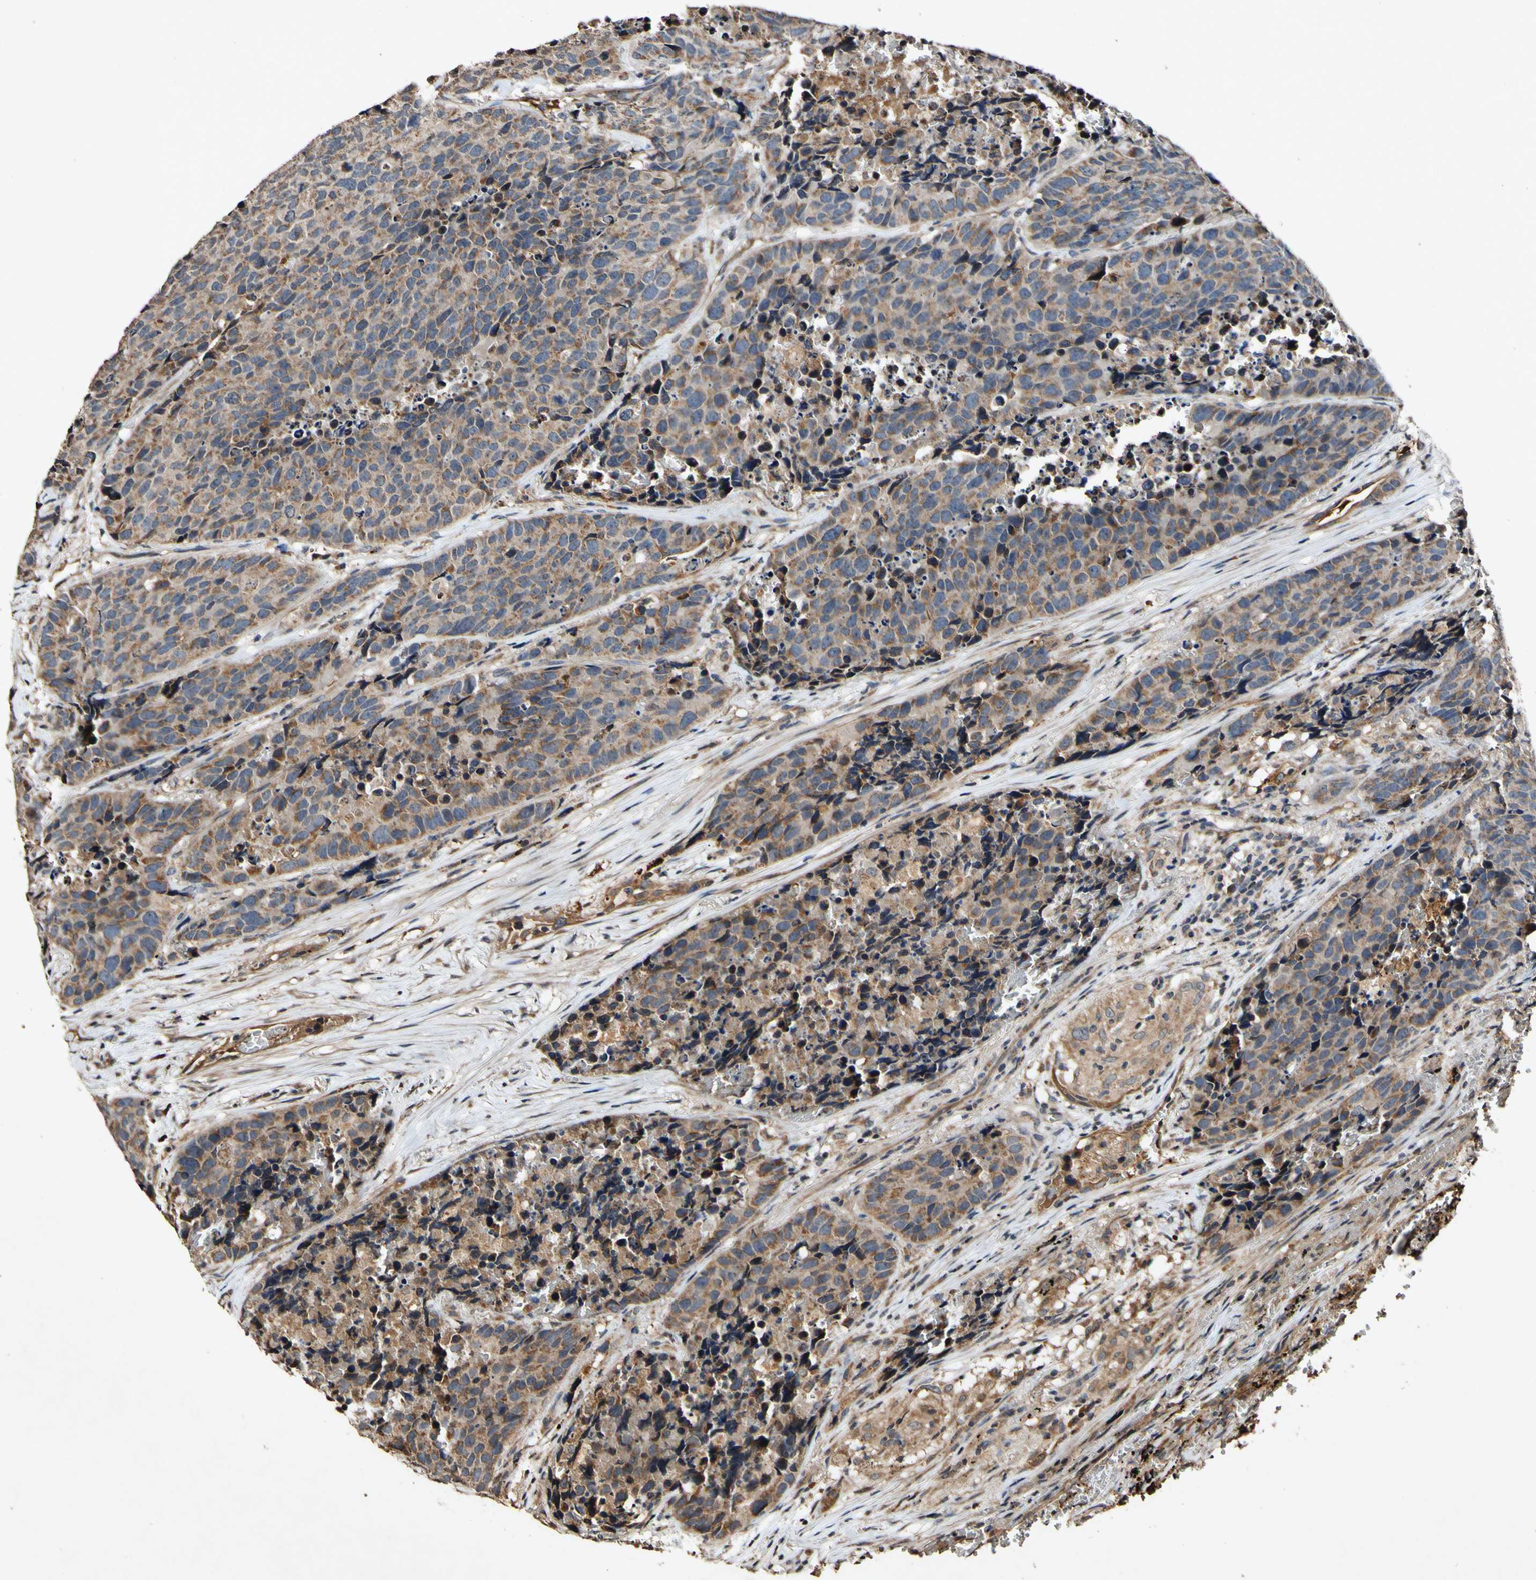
{"staining": {"intensity": "moderate", "quantity": ">75%", "location": "cytoplasmic/membranous"}, "tissue": "carcinoid", "cell_type": "Tumor cells", "image_type": "cancer", "snomed": [{"axis": "morphology", "description": "Carcinoid, malignant, NOS"}, {"axis": "topography", "description": "Lung"}], "caption": "This photomicrograph reveals carcinoid (malignant) stained with immunohistochemistry (IHC) to label a protein in brown. The cytoplasmic/membranous of tumor cells show moderate positivity for the protein. Nuclei are counter-stained blue.", "gene": "PLAT", "patient": {"sex": "male", "age": 60}}